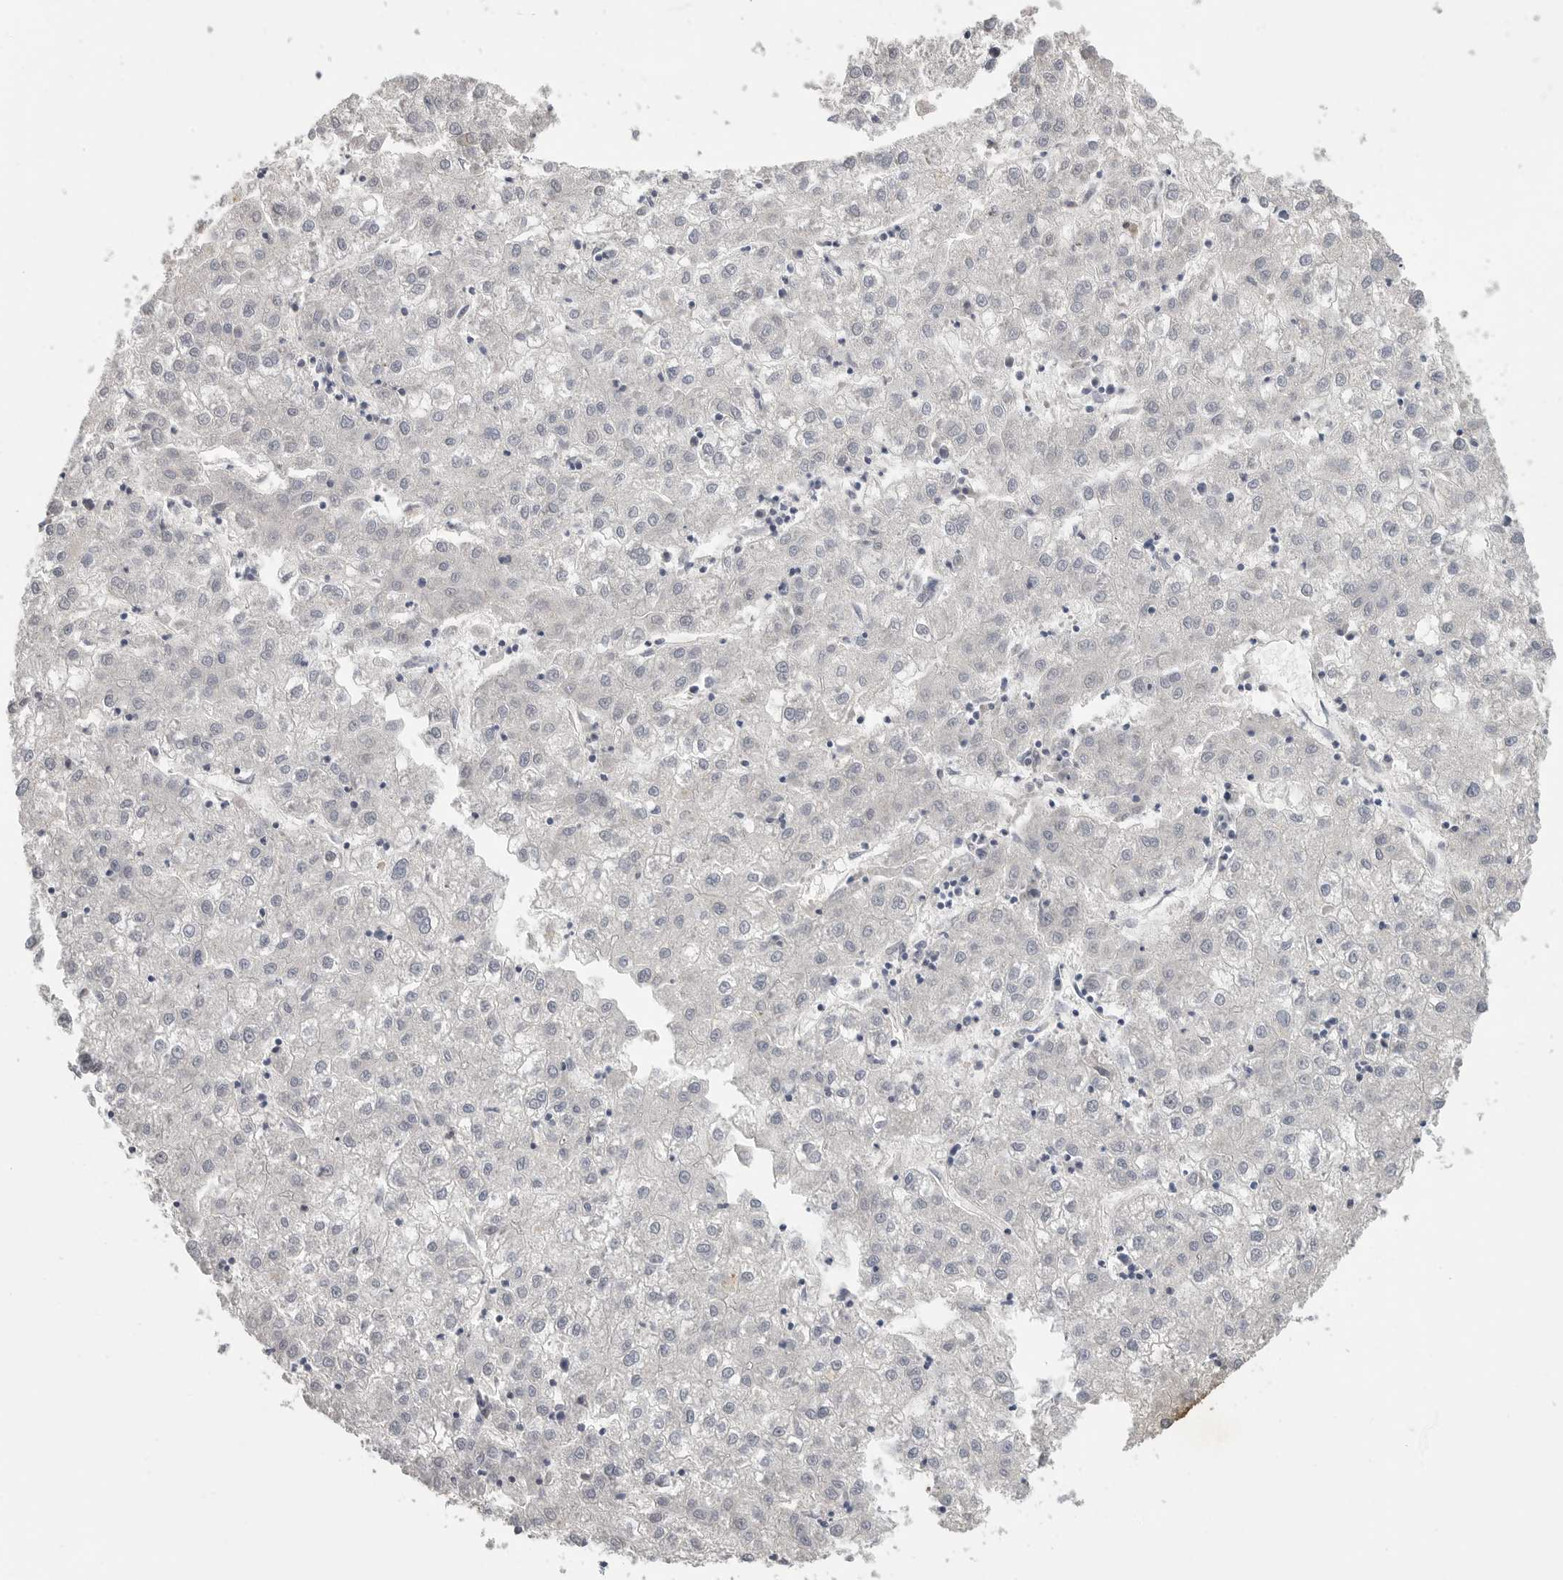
{"staining": {"intensity": "negative", "quantity": "none", "location": "none"}, "tissue": "liver cancer", "cell_type": "Tumor cells", "image_type": "cancer", "snomed": [{"axis": "morphology", "description": "Carcinoma, Hepatocellular, NOS"}, {"axis": "topography", "description": "Liver"}], "caption": "Tumor cells show no significant expression in hepatocellular carcinoma (liver). (DAB IHC with hematoxylin counter stain).", "gene": "SDC3", "patient": {"sex": "male", "age": 72}}